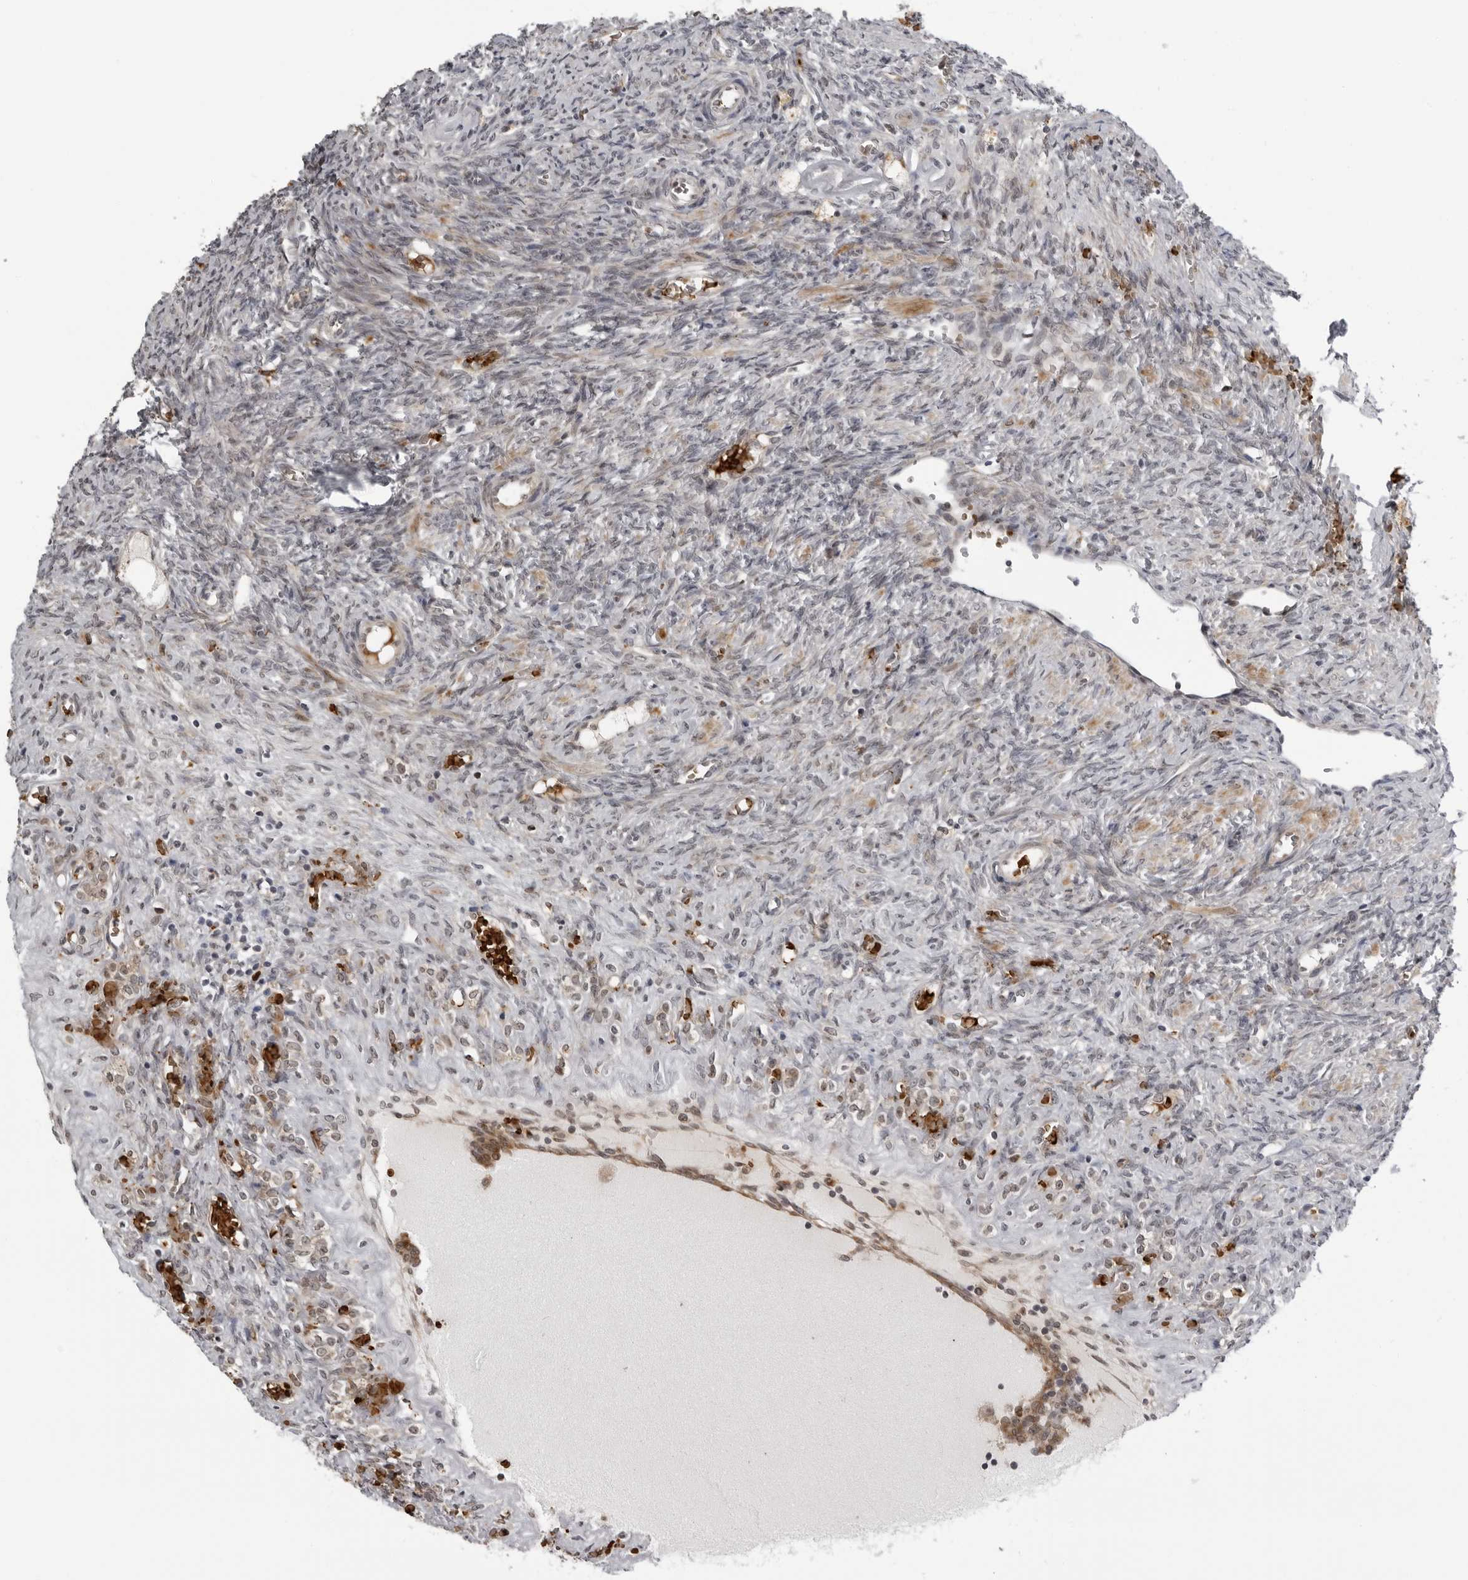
{"staining": {"intensity": "moderate", "quantity": ">75%", "location": "cytoplasmic/membranous"}, "tissue": "ovary", "cell_type": "Follicle cells", "image_type": "normal", "snomed": [{"axis": "morphology", "description": "Normal tissue, NOS"}, {"axis": "topography", "description": "Ovary"}], "caption": "Ovary stained with a brown dye shows moderate cytoplasmic/membranous positive staining in about >75% of follicle cells.", "gene": "THOP1", "patient": {"sex": "female", "age": 41}}